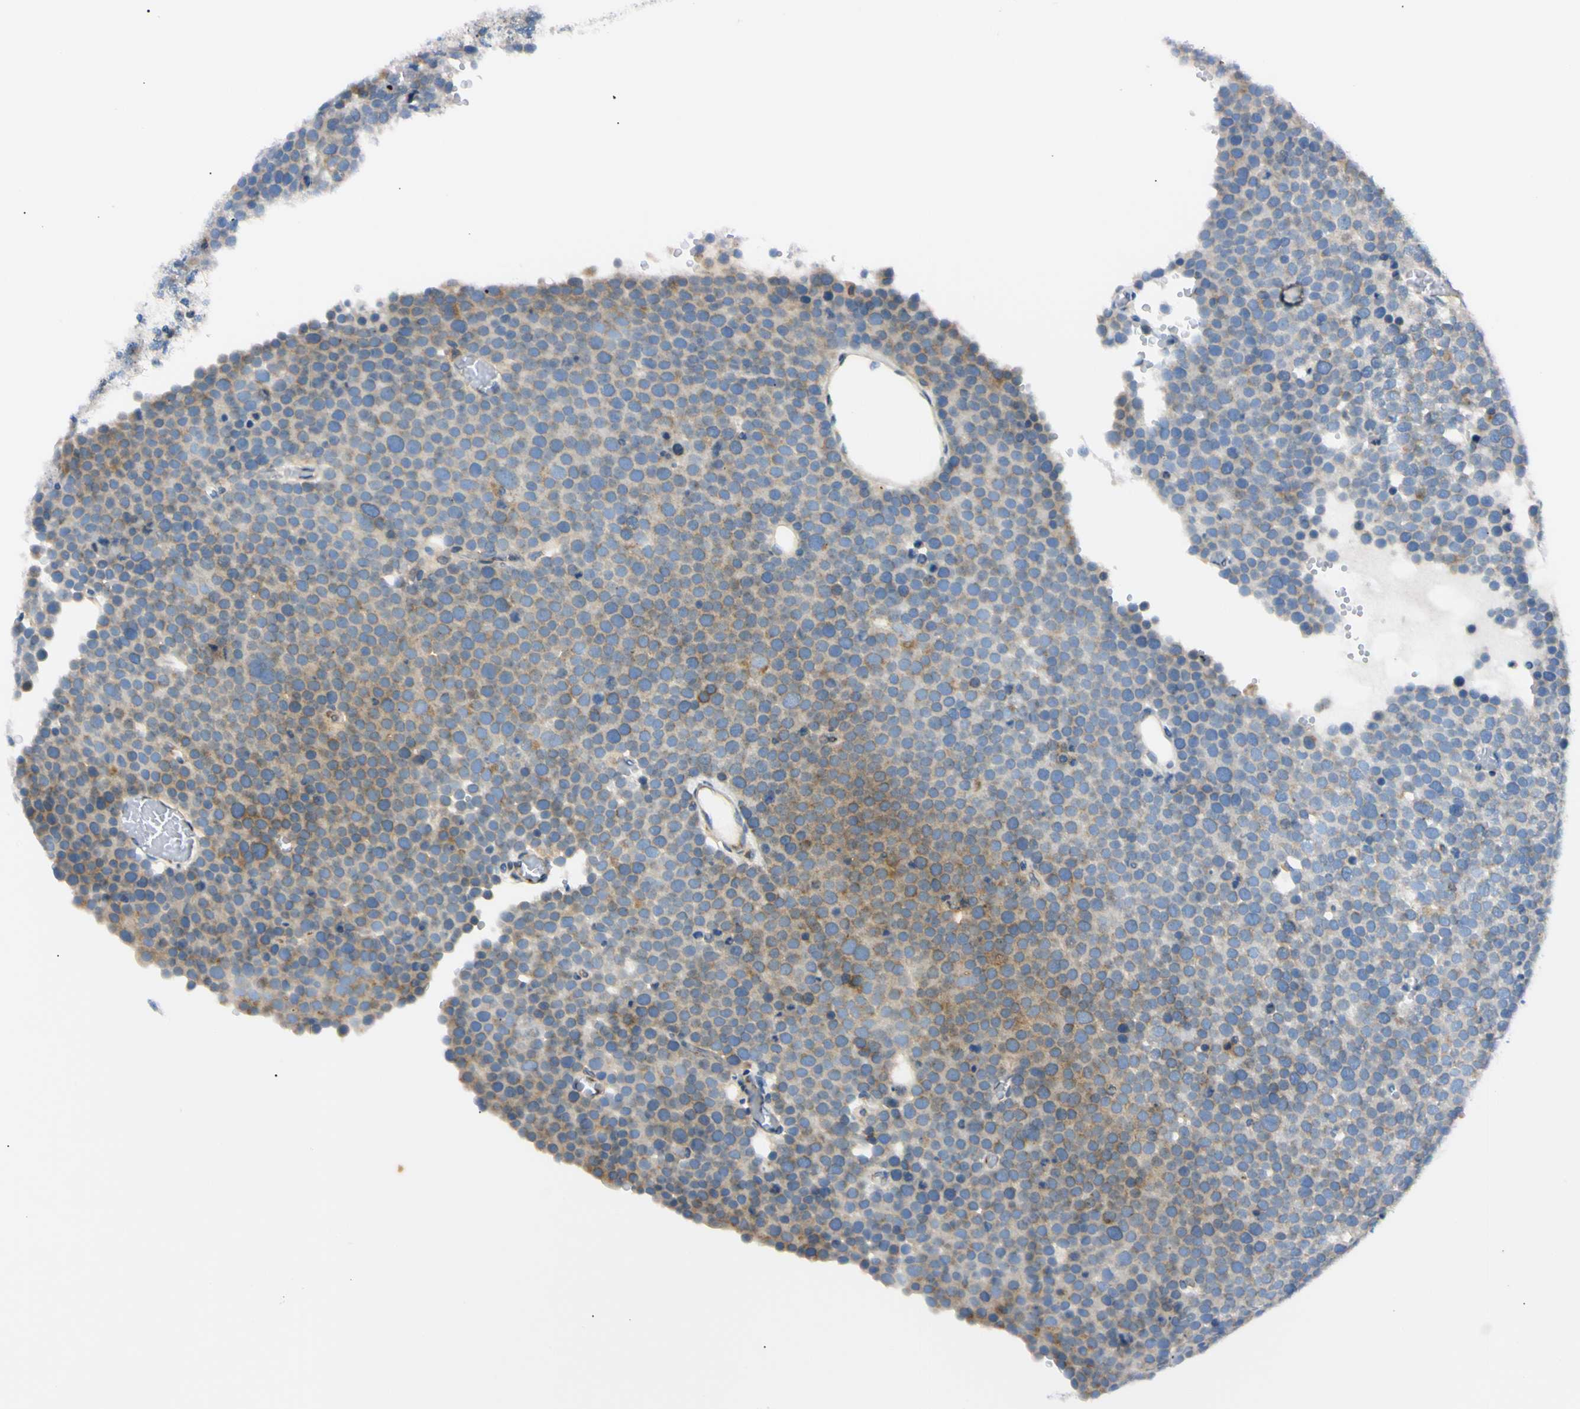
{"staining": {"intensity": "moderate", "quantity": "25%-75%", "location": "cytoplasmic/membranous"}, "tissue": "testis cancer", "cell_type": "Tumor cells", "image_type": "cancer", "snomed": [{"axis": "morphology", "description": "Seminoma, NOS"}, {"axis": "topography", "description": "Testis"}], "caption": "High-power microscopy captured an immunohistochemistry (IHC) image of testis cancer (seminoma), revealing moderate cytoplasmic/membranous positivity in about 25%-75% of tumor cells.", "gene": "IER3IP1", "patient": {"sex": "male", "age": 71}}